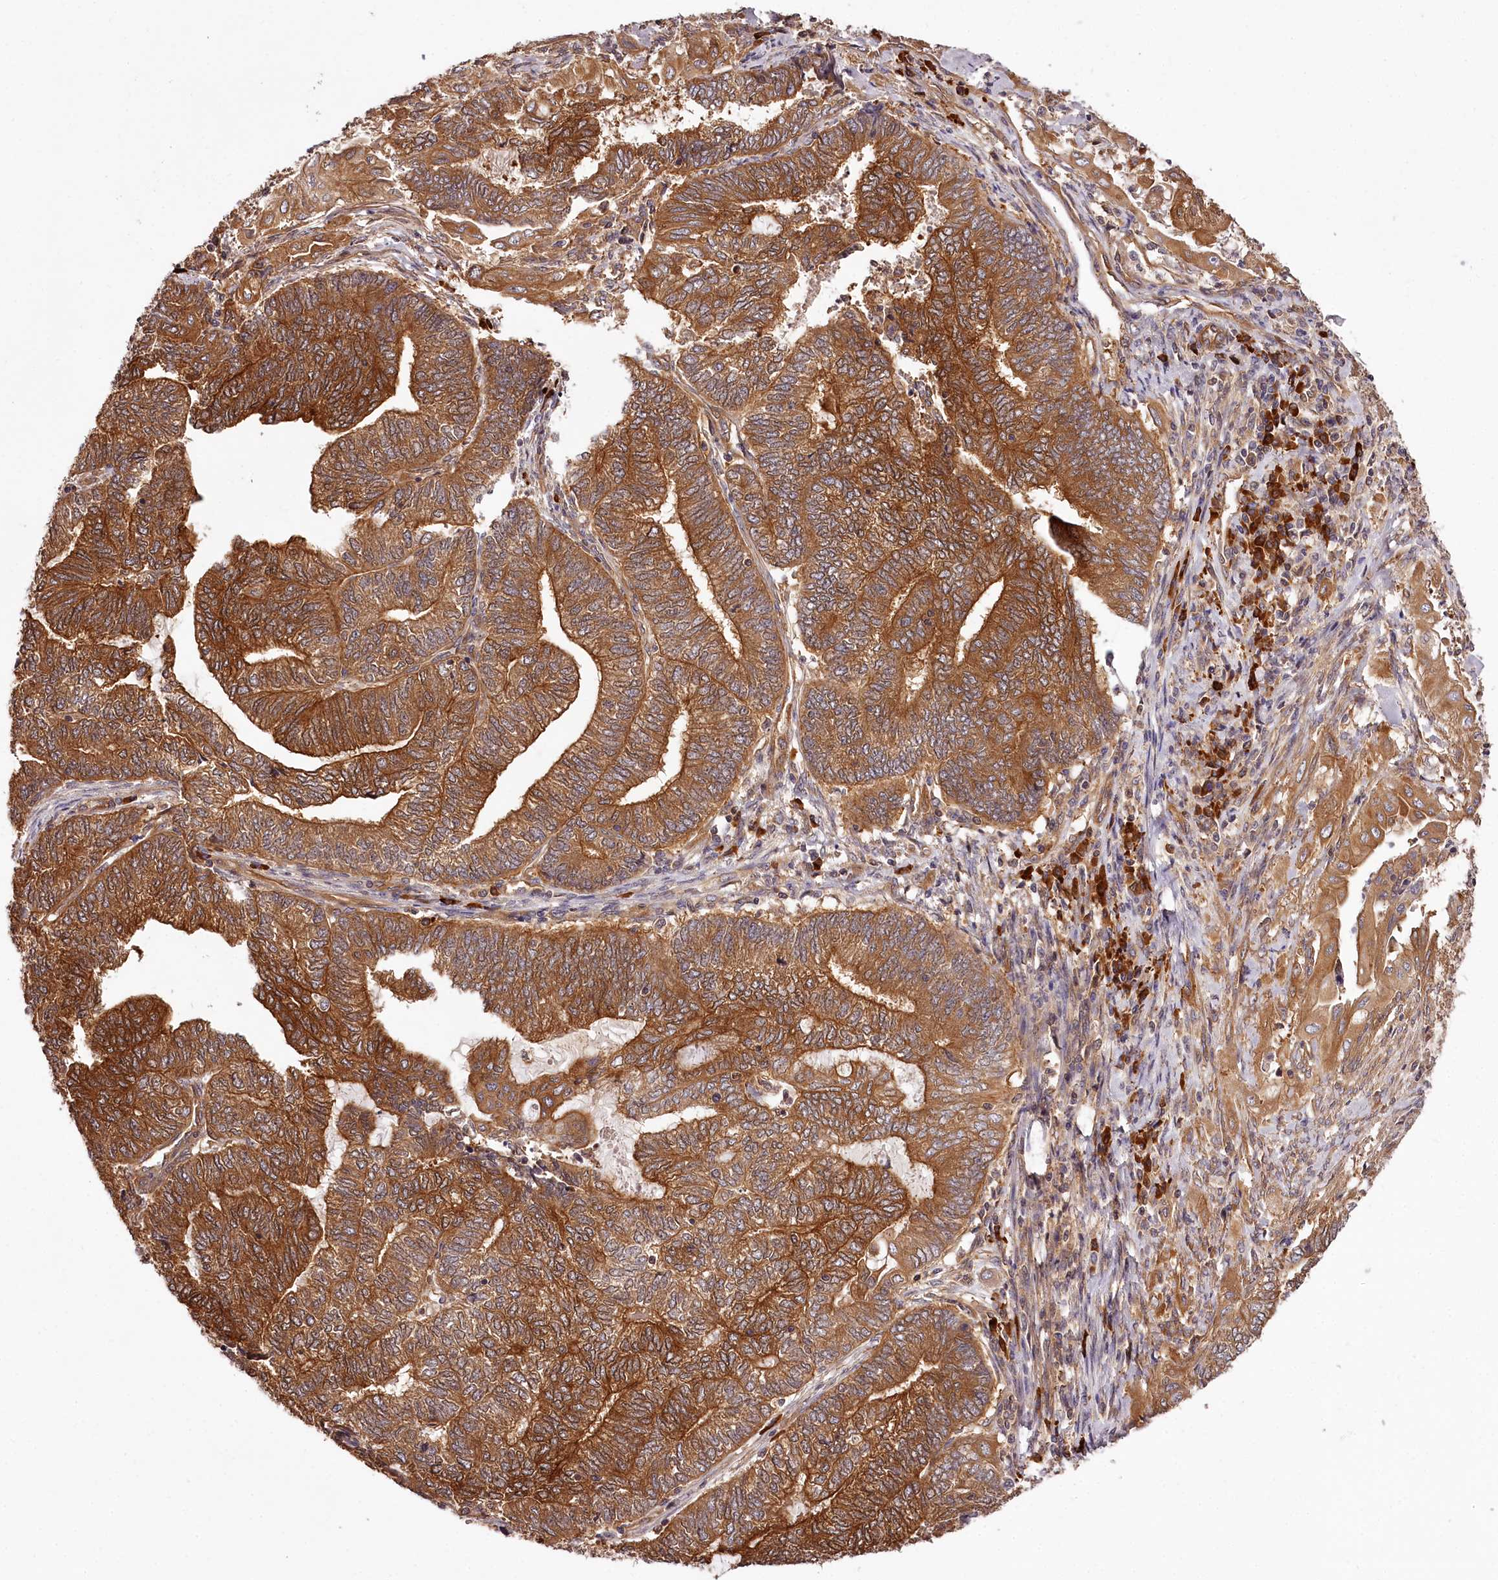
{"staining": {"intensity": "strong", "quantity": ">75%", "location": "cytoplasmic/membranous"}, "tissue": "endometrial cancer", "cell_type": "Tumor cells", "image_type": "cancer", "snomed": [{"axis": "morphology", "description": "Adenocarcinoma, NOS"}, {"axis": "topography", "description": "Uterus"}, {"axis": "topography", "description": "Endometrium"}], "caption": "The immunohistochemical stain highlights strong cytoplasmic/membranous expression in tumor cells of endometrial adenocarcinoma tissue. The staining is performed using DAB (3,3'-diaminobenzidine) brown chromogen to label protein expression. The nuclei are counter-stained blue using hematoxylin.", "gene": "TARS1", "patient": {"sex": "female", "age": 70}}